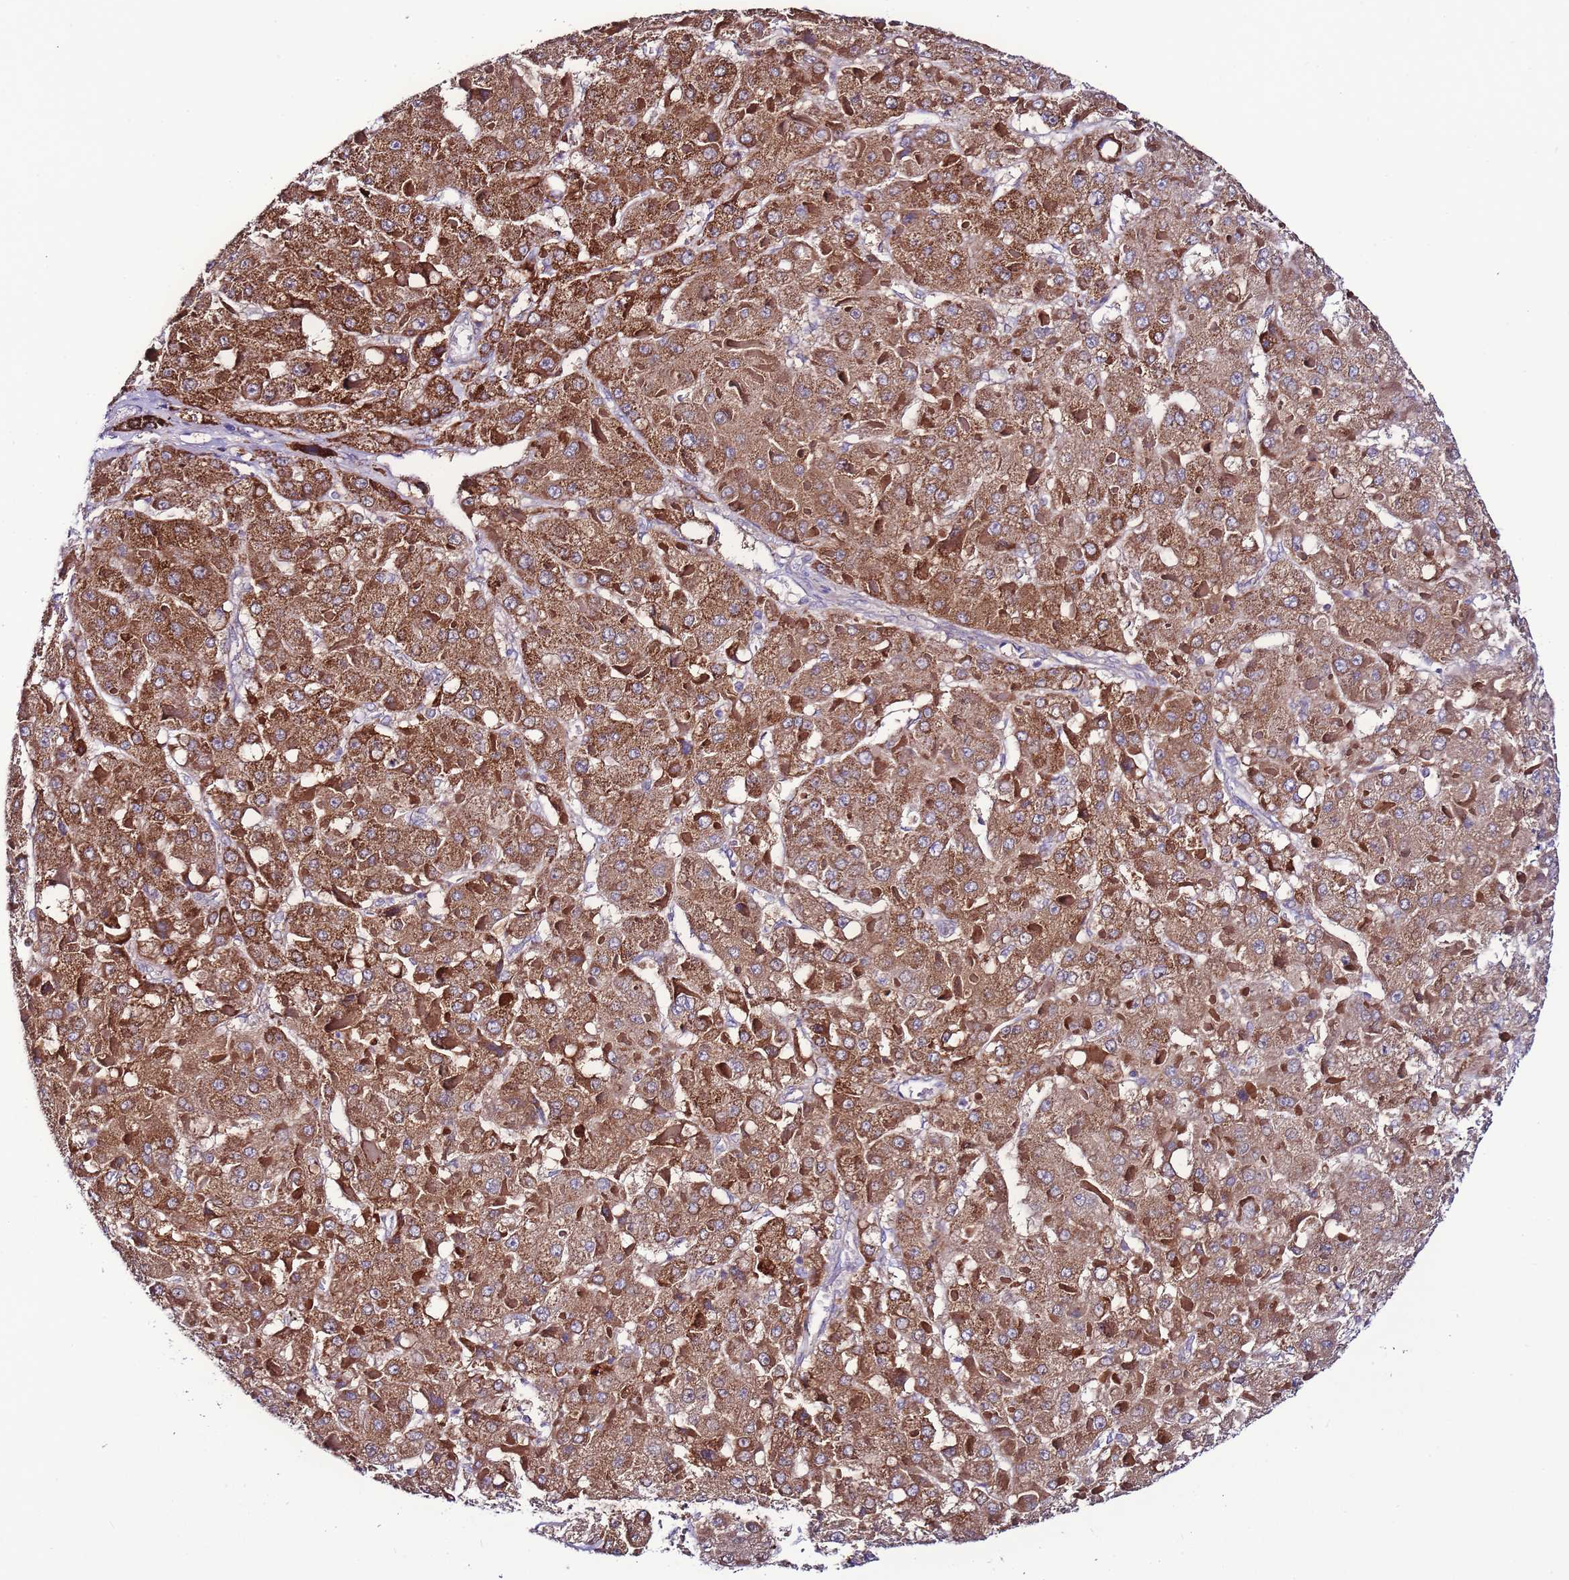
{"staining": {"intensity": "moderate", "quantity": ">75%", "location": "cytoplasmic/membranous"}, "tissue": "liver cancer", "cell_type": "Tumor cells", "image_type": "cancer", "snomed": [{"axis": "morphology", "description": "Carcinoma, Hepatocellular, NOS"}, {"axis": "topography", "description": "Liver"}], "caption": "IHC (DAB) staining of hepatocellular carcinoma (liver) reveals moderate cytoplasmic/membranous protein staining in approximately >75% of tumor cells. (IHC, brightfield microscopy, high magnification).", "gene": "UEVLD", "patient": {"sex": "female", "age": 73}}